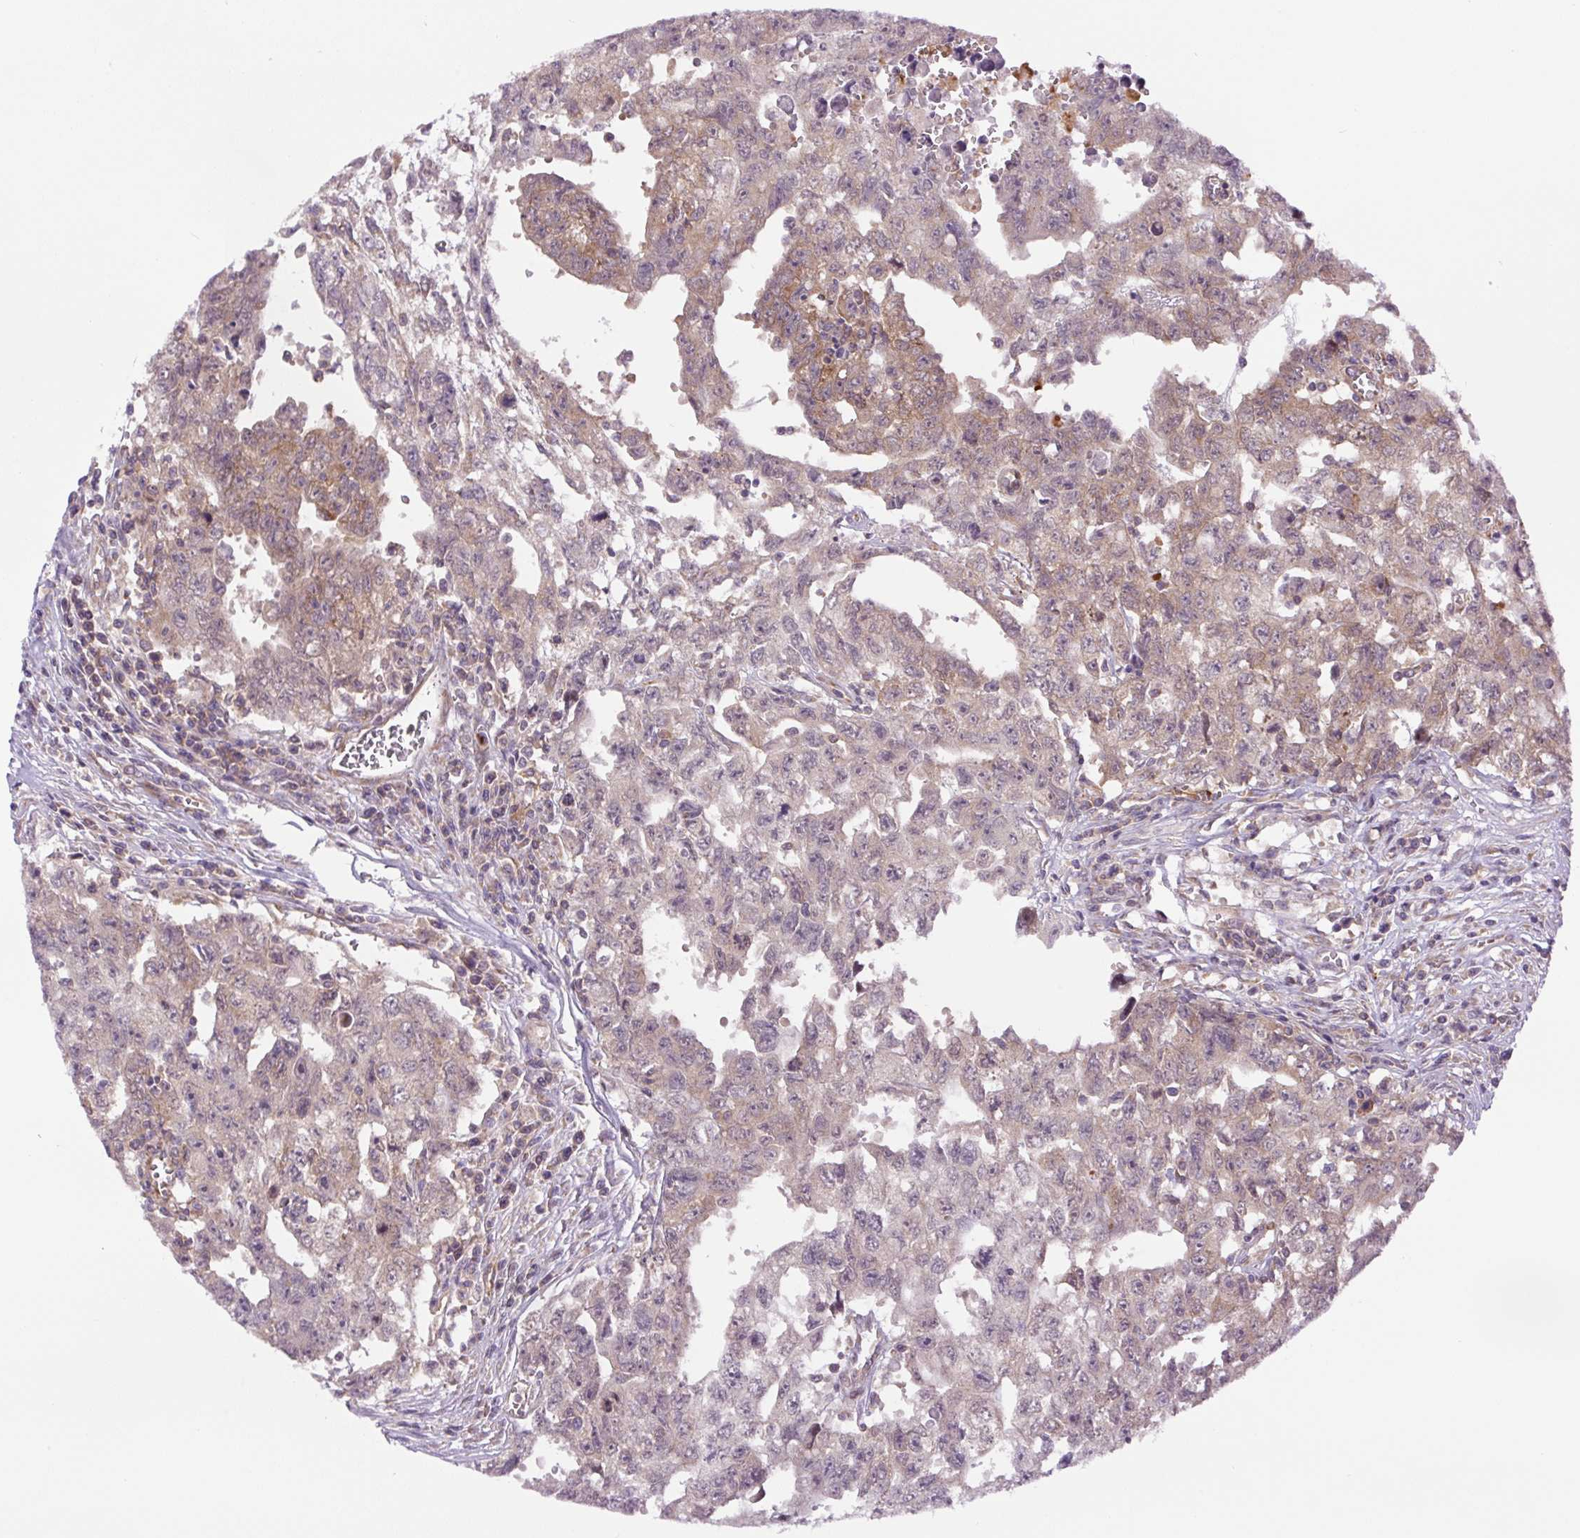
{"staining": {"intensity": "weak", "quantity": "25%-75%", "location": "cytoplasmic/membranous"}, "tissue": "testis cancer", "cell_type": "Tumor cells", "image_type": "cancer", "snomed": [{"axis": "morphology", "description": "Carcinoma, Embryonal, NOS"}, {"axis": "topography", "description": "Testis"}], "caption": "Tumor cells exhibit low levels of weak cytoplasmic/membranous positivity in approximately 25%-75% of cells in human testis cancer. (Stains: DAB in brown, nuclei in blue, Microscopy: brightfield microscopy at high magnification).", "gene": "MINK1", "patient": {"sex": "male", "age": 24}}